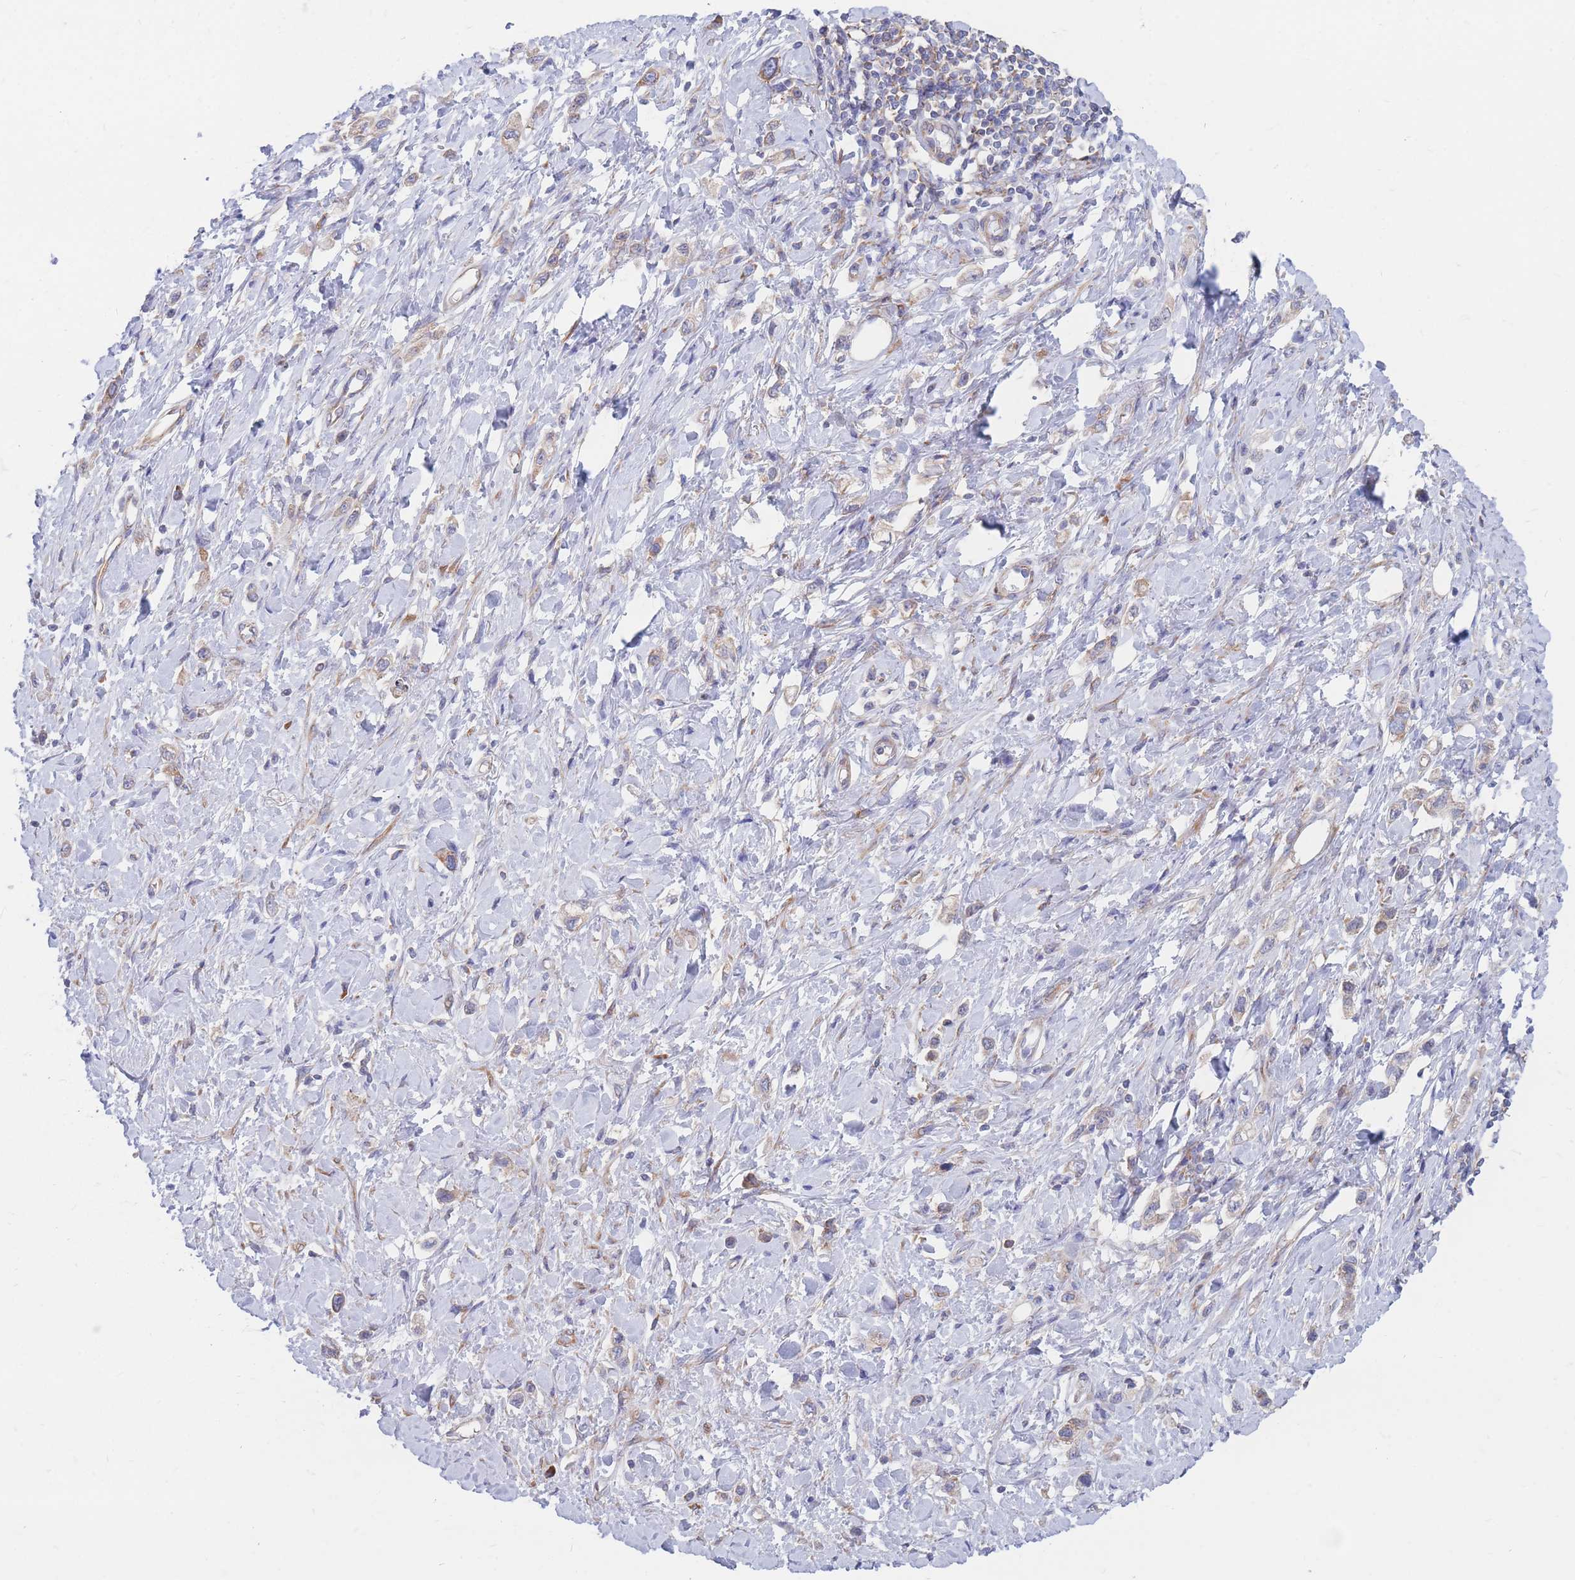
{"staining": {"intensity": "weak", "quantity": "<25%", "location": "cytoplasmic/membranous"}, "tissue": "stomach cancer", "cell_type": "Tumor cells", "image_type": "cancer", "snomed": [{"axis": "morphology", "description": "Adenocarcinoma, NOS"}, {"axis": "topography", "description": "Stomach"}], "caption": "Tumor cells are negative for protein expression in human stomach cancer (adenocarcinoma).", "gene": "RPL8", "patient": {"sex": "female", "age": 65}}